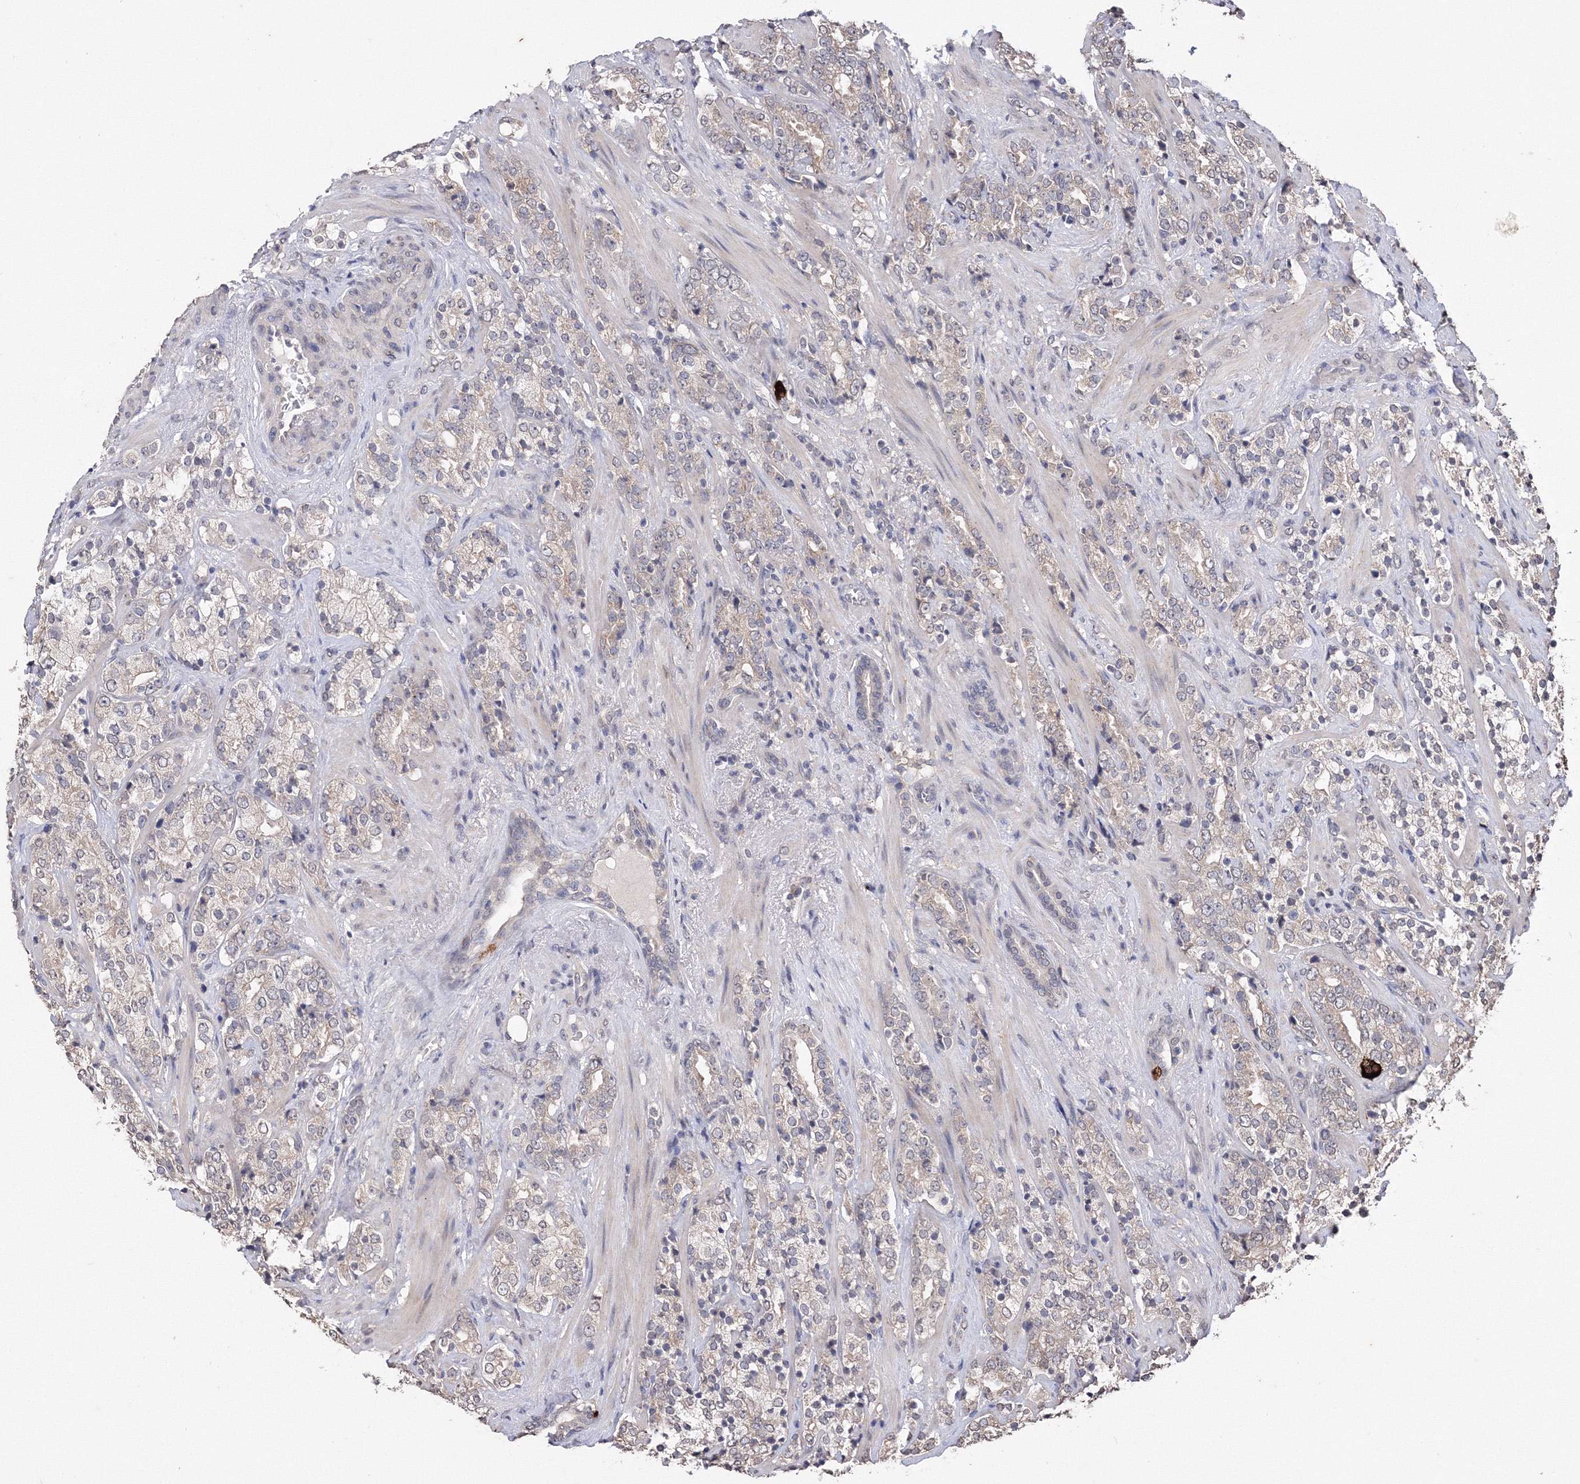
{"staining": {"intensity": "negative", "quantity": "none", "location": "none"}, "tissue": "prostate cancer", "cell_type": "Tumor cells", "image_type": "cancer", "snomed": [{"axis": "morphology", "description": "Adenocarcinoma, High grade"}, {"axis": "topography", "description": "Prostate"}], "caption": "IHC image of neoplastic tissue: human adenocarcinoma (high-grade) (prostate) stained with DAB (3,3'-diaminobenzidine) shows no significant protein expression in tumor cells.", "gene": "GPN1", "patient": {"sex": "male", "age": 71}}